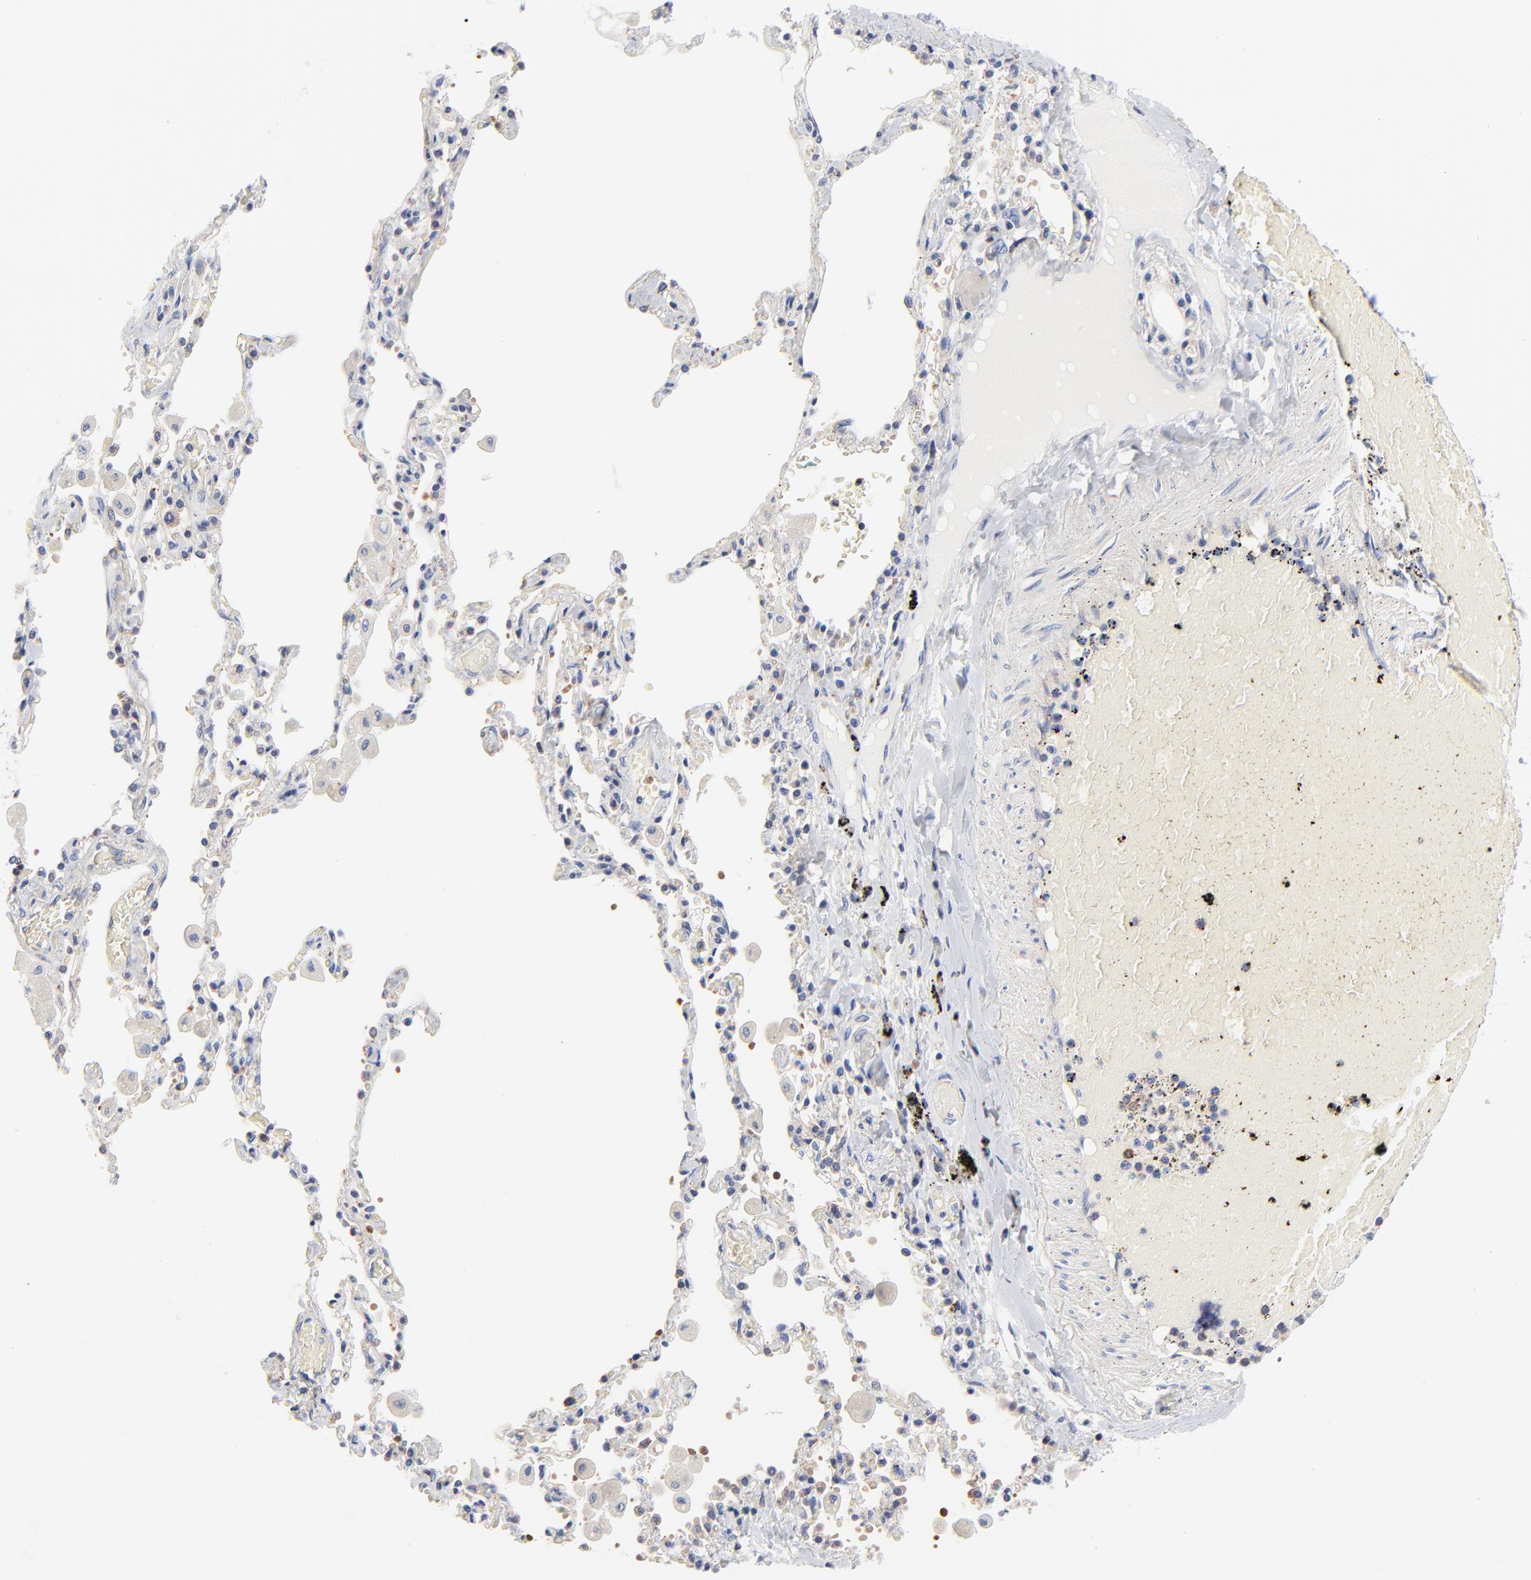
{"staining": {"intensity": "weak", "quantity": ">75%", "location": "cytoplasmic/membranous"}, "tissue": "bronchus", "cell_type": "Respiratory epithelial cells", "image_type": "normal", "snomed": [{"axis": "morphology", "description": "Normal tissue, NOS"}, {"axis": "morphology", "description": "Squamous cell carcinoma, NOS"}, {"axis": "topography", "description": "Bronchus"}, {"axis": "topography", "description": "Lung"}], "caption": "This micrograph reveals IHC staining of benign bronchus, with low weak cytoplasmic/membranous expression in approximately >75% of respiratory epithelial cells.", "gene": "CD2AP", "patient": {"sex": "female", "age": 47}}